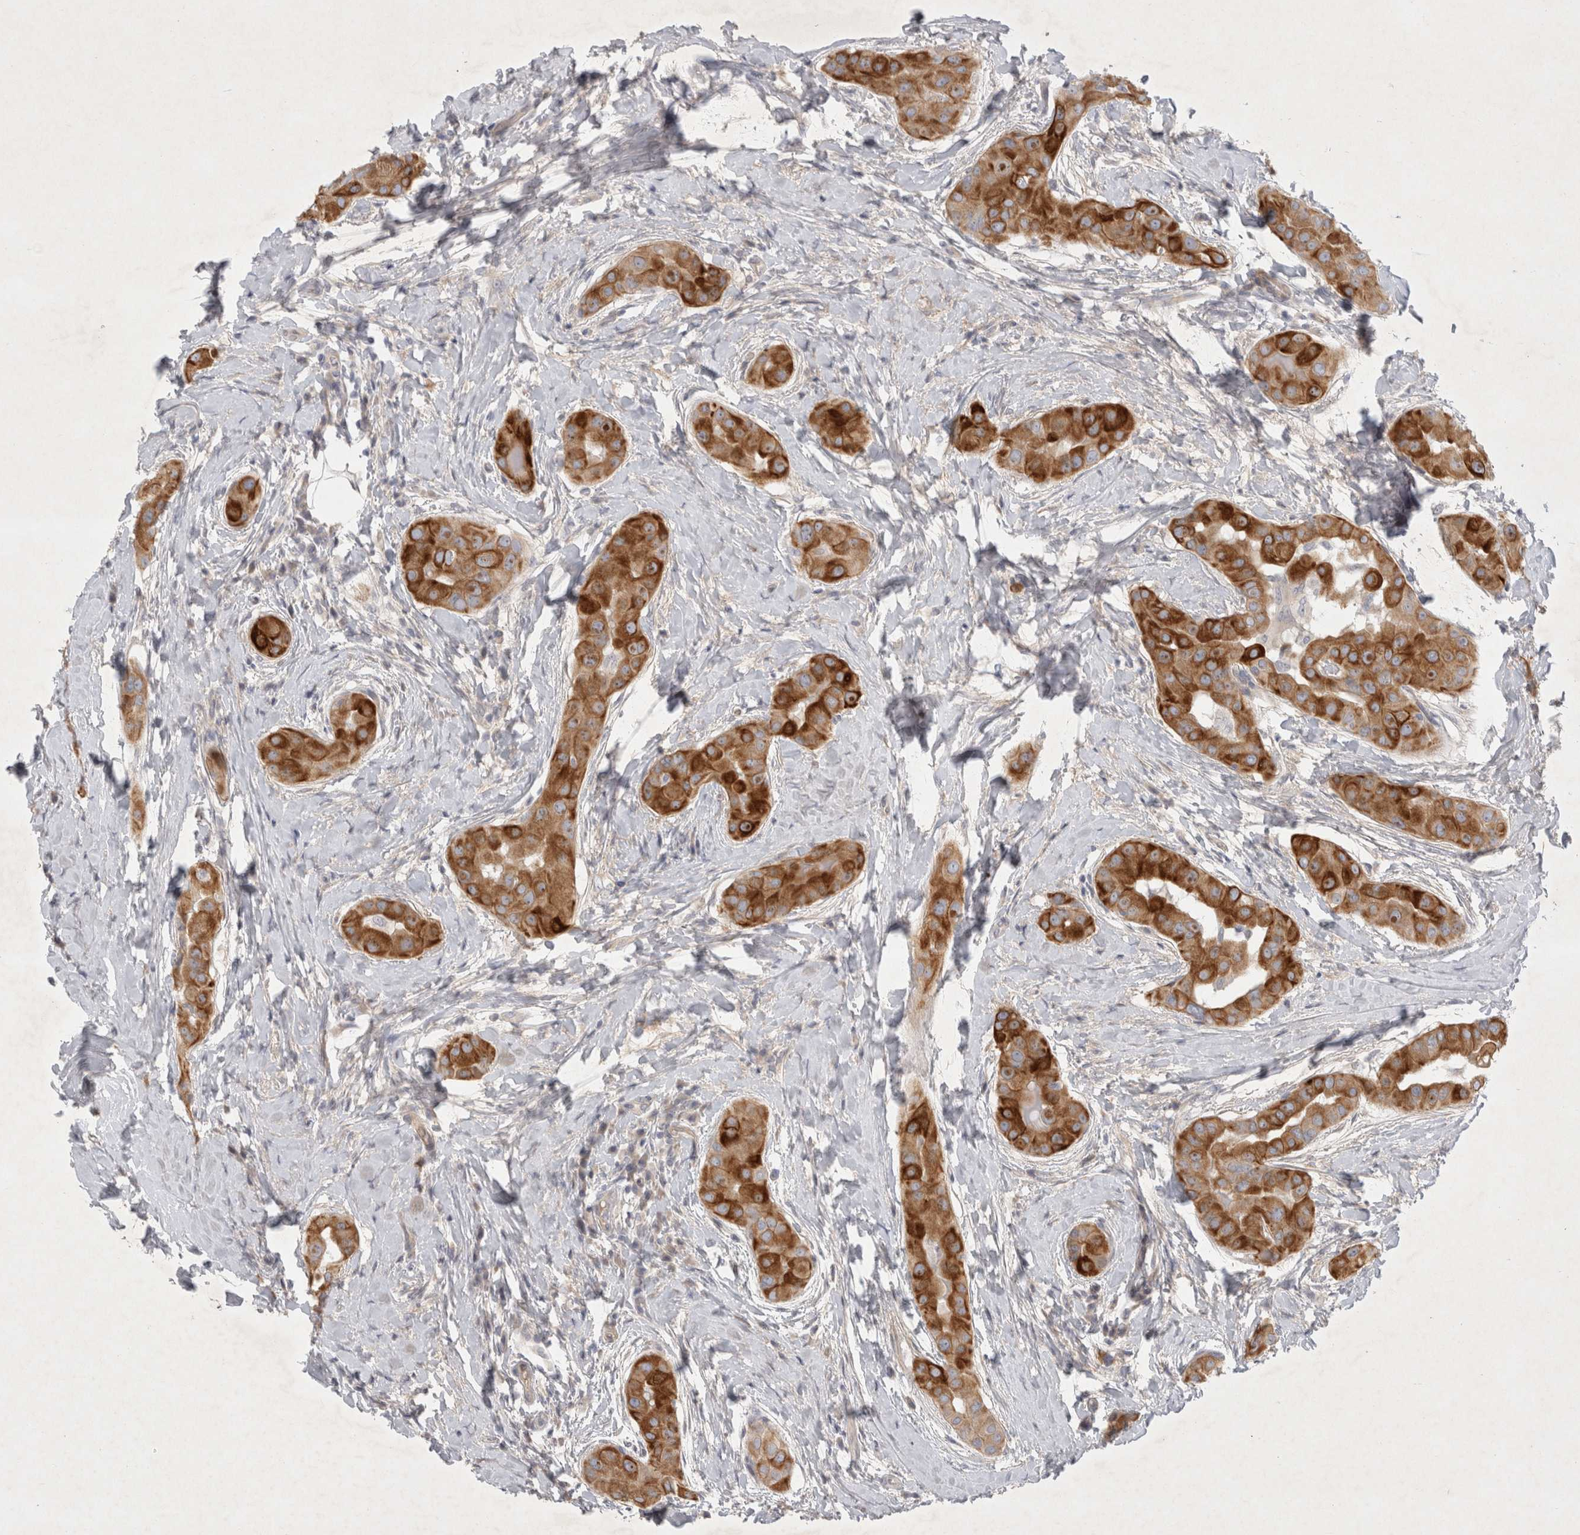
{"staining": {"intensity": "strong", "quantity": ">75%", "location": "cytoplasmic/membranous"}, "tissue": "thyroid cancer", "cell_type": "Tumor cells", "image_type": "cancer", "snomed": [{"axis": "morphology", "description": "Papillary adenocarcinoma, NOS"}, {"axis": "topography", "description": "Thyroid gland"}], "caption": "Immunohistochemical staining of human thyroid cancer (papillary adenocarcinoma) demonstrates strong cytoplasmic/membranous protein positivity in about >75% of tumor cells. The protein is stained brown, and the nuclei are stained in blue (DAB IHC with brightfield microscopy, high magnification).", "gene": "BZW2", "patient": {"sex": "male", "age": 33}}